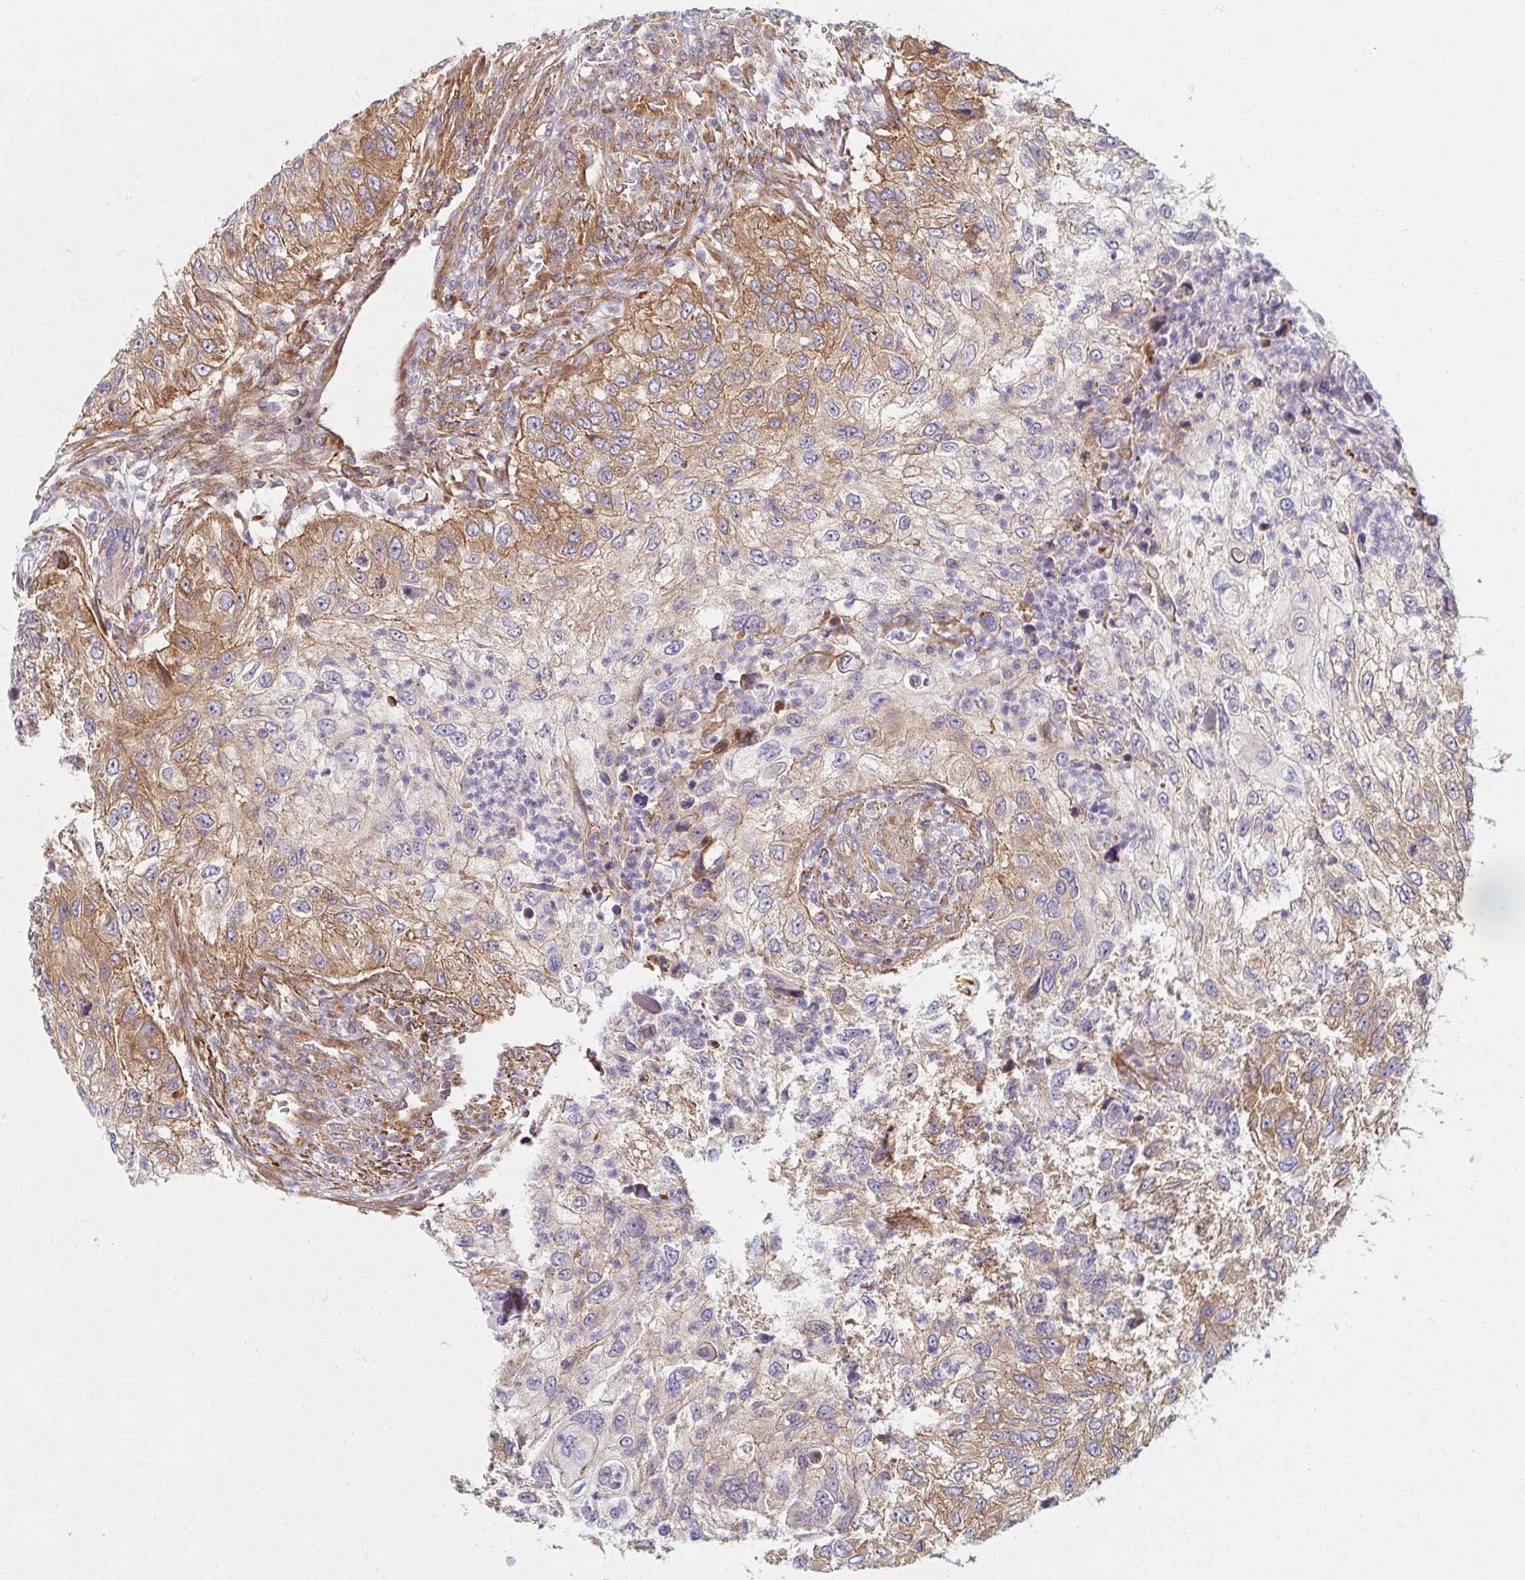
{"staining": {"intensity": "moderate", "quantity": ">75%", "location": "cytoplasmic/membranous"}, "tissue": "urothelial cancer", "cell_type": "Tumor cells", "image_type": "cancer", "snomed": [{"axis": "morphology", "description": "Urothelial carcinoma, High grade"}, {"axis": "topography", "description": "Urinary bladder"}], "caption": "Urothelial cancer stained for a protein reveals moderate cytoplasmic/membranous positivity in tumor cells.", "gene": "BTF3", "patient": {"sex": "female", "age": 60}}